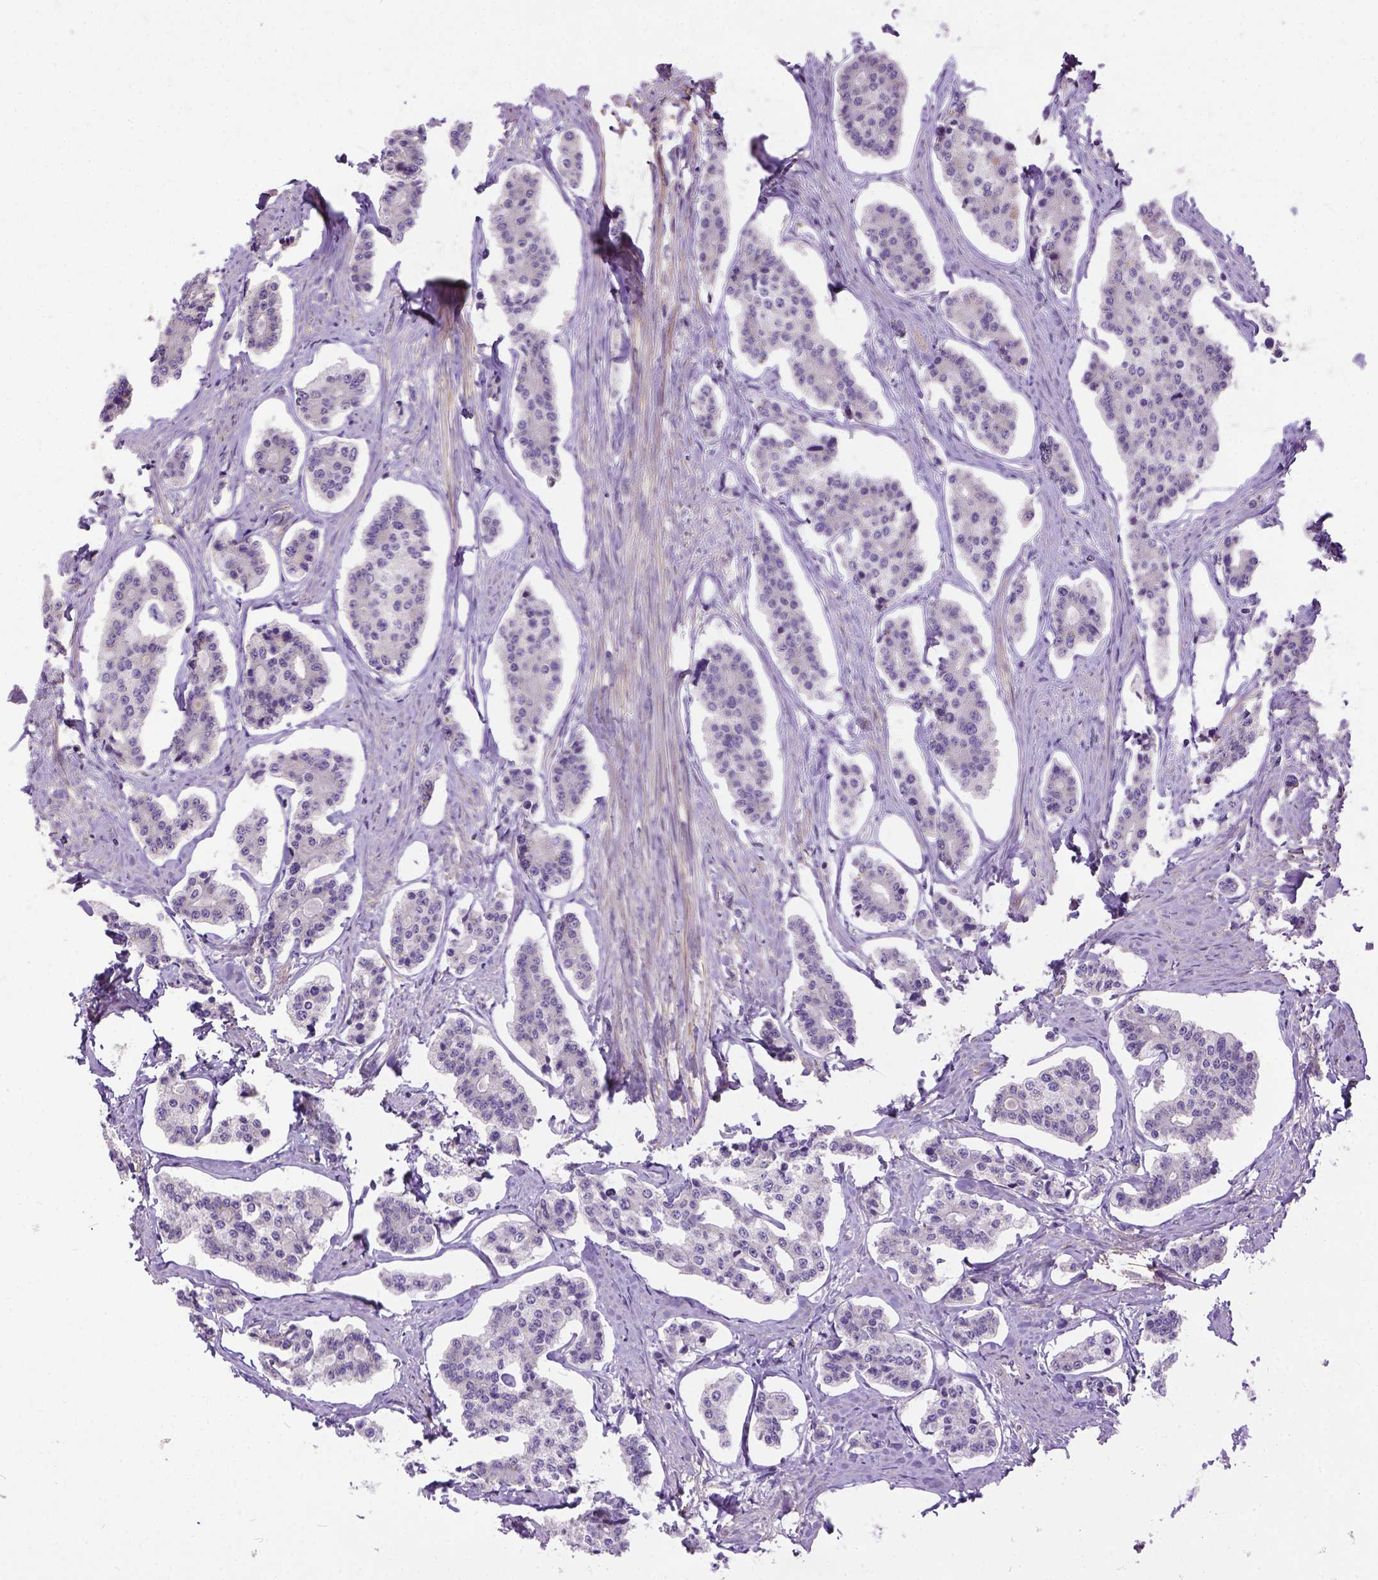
{"staining": {"intensity": "negative", "quantity": "none", "location": "none"}, "tissue": "carcinoid", "cell_type": "Tumor cells", "image_type": "cancer", "snomed": [{"axis": "morphology", "description": "Carcinoid, malignant, NOS"}, {"axis": "topography", "description": "Small intestine"}], "caption": "An IHC photomicrograph of carcinoid is shown. There is no staining in tumor cells of carcinoid.", "gene": "BANF2", "patient": {"sex": "female", "age": 65}}